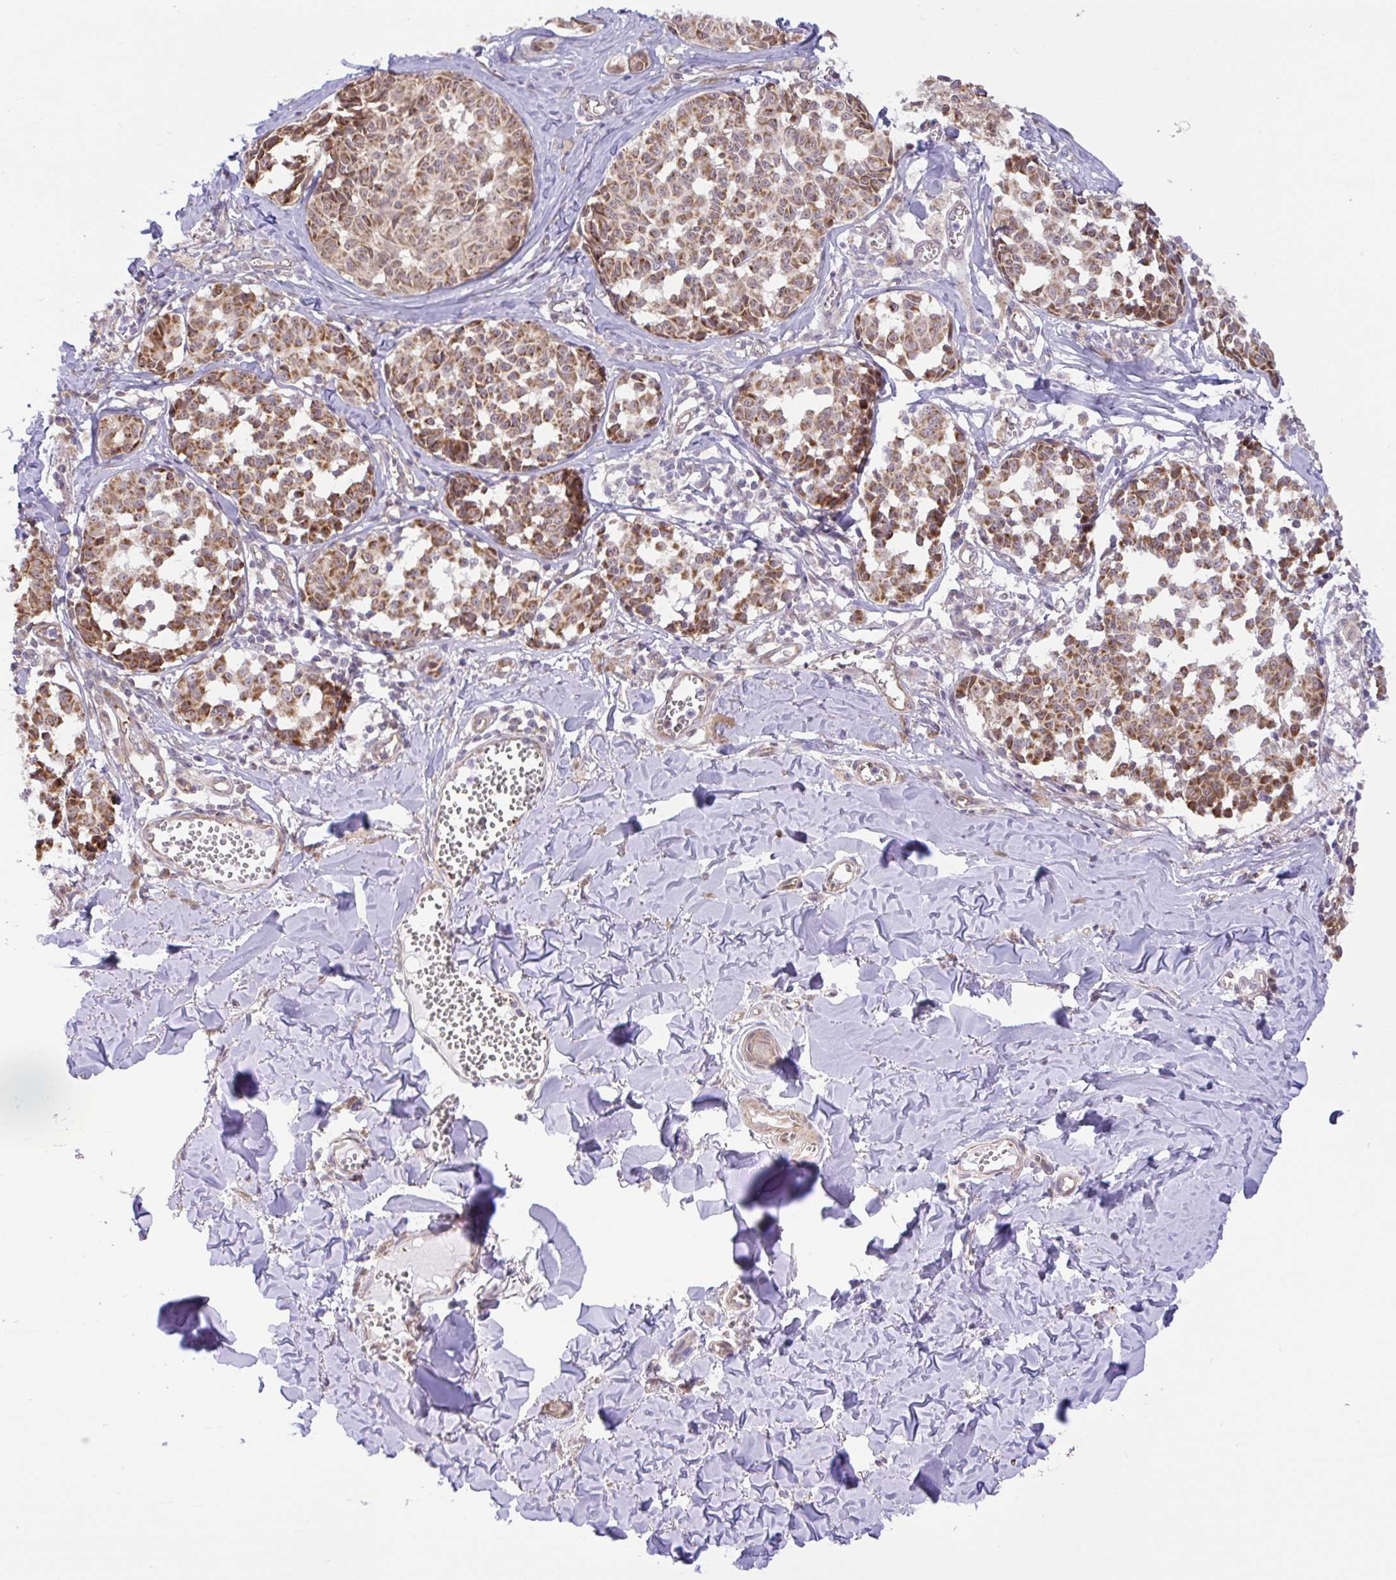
{"staining": {"intensity": "moderate", "quantity": ">75%", "location": "cytoplasmic/membranous"}, "tissue": "melanoma", "cell_type": "Tumor cells", "image_type": "cancer", "snomed": [{"axis": "morphology", "description": "Malignant melanoma, NOS"}, {"axis": "topography", "description": "Skin"}], "caption": "Moderate cytoplasmic/membranous staining is identified in approximately >75% of tumor cells in malignant melanoma.", "gene": "DLEU7", "patient": {"sex": "female", "age": 43}}